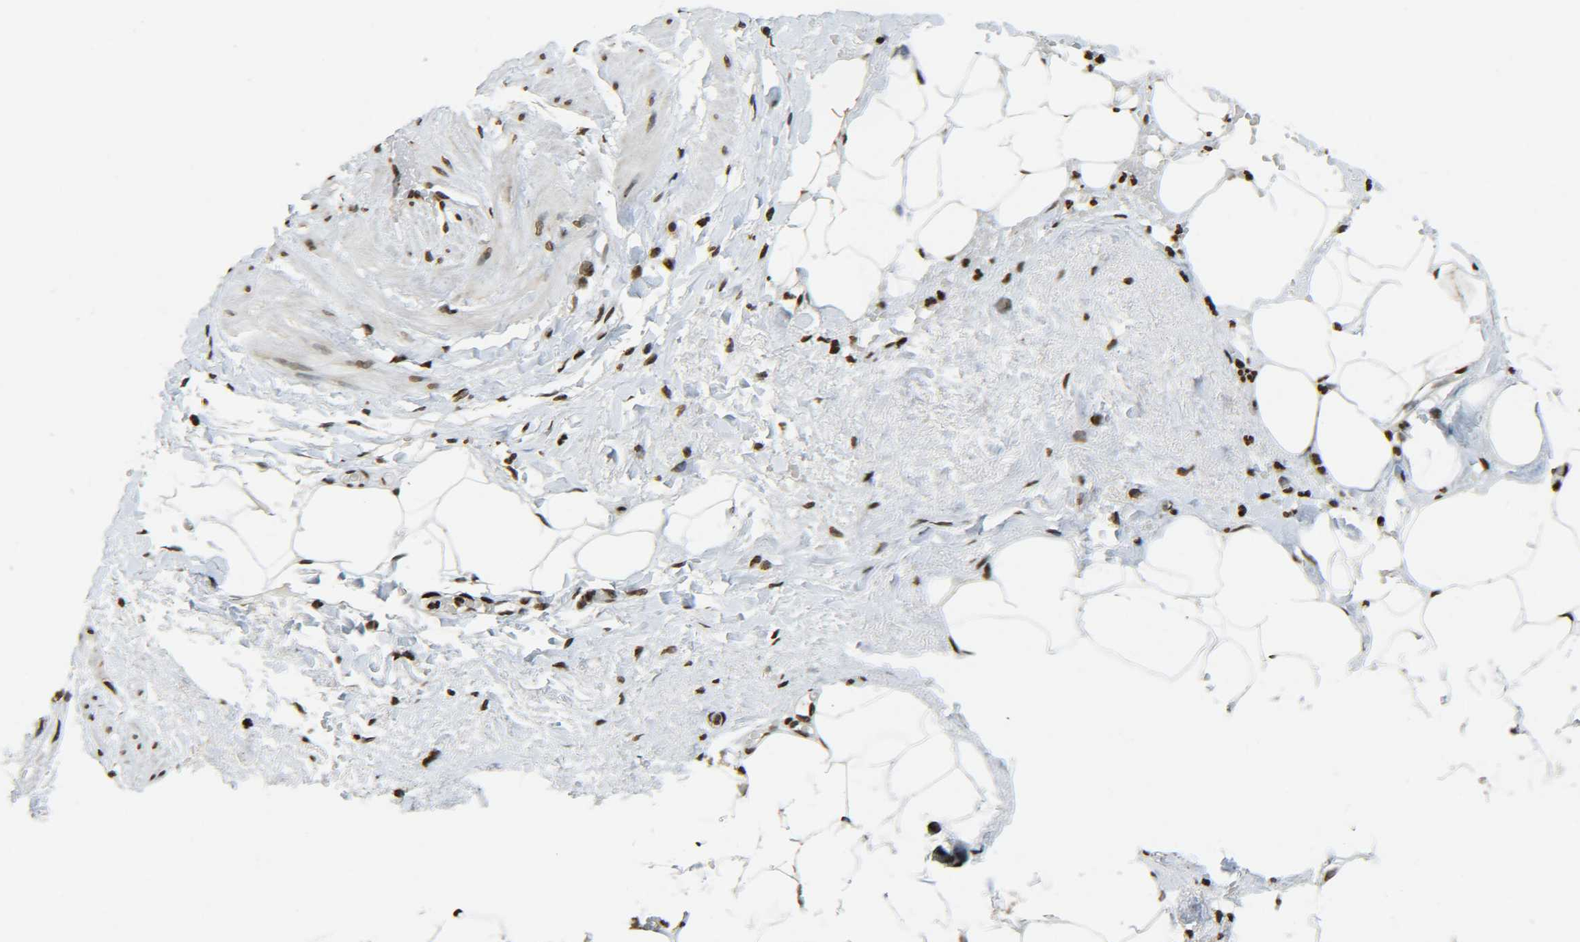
{"staining": {"intensity": "strong", "quantity": ">75%", "location": "nuclear"}, "tissue": "adipose tissue", "cell_type": "Adipocytes", "image_type": "normal", "snomed": [{"axis": "morphology", "description": "Normal tissue, NOS"}, {"axis": "topography", "description": "Soft tissue"}, {"axis": "topography", "description": "Vascular tissue"}], "caption": "High-magnification brightfield microscopy of unremarkable adipose tissue stained with DAB (brown) and counterstained with hematoxylin (blue). adipocytes exhibit strong nuclear positivity is identified in about>75% of cells.", "gene": "NEUROG2", "patient": {"sex": "female", "age": 35}}